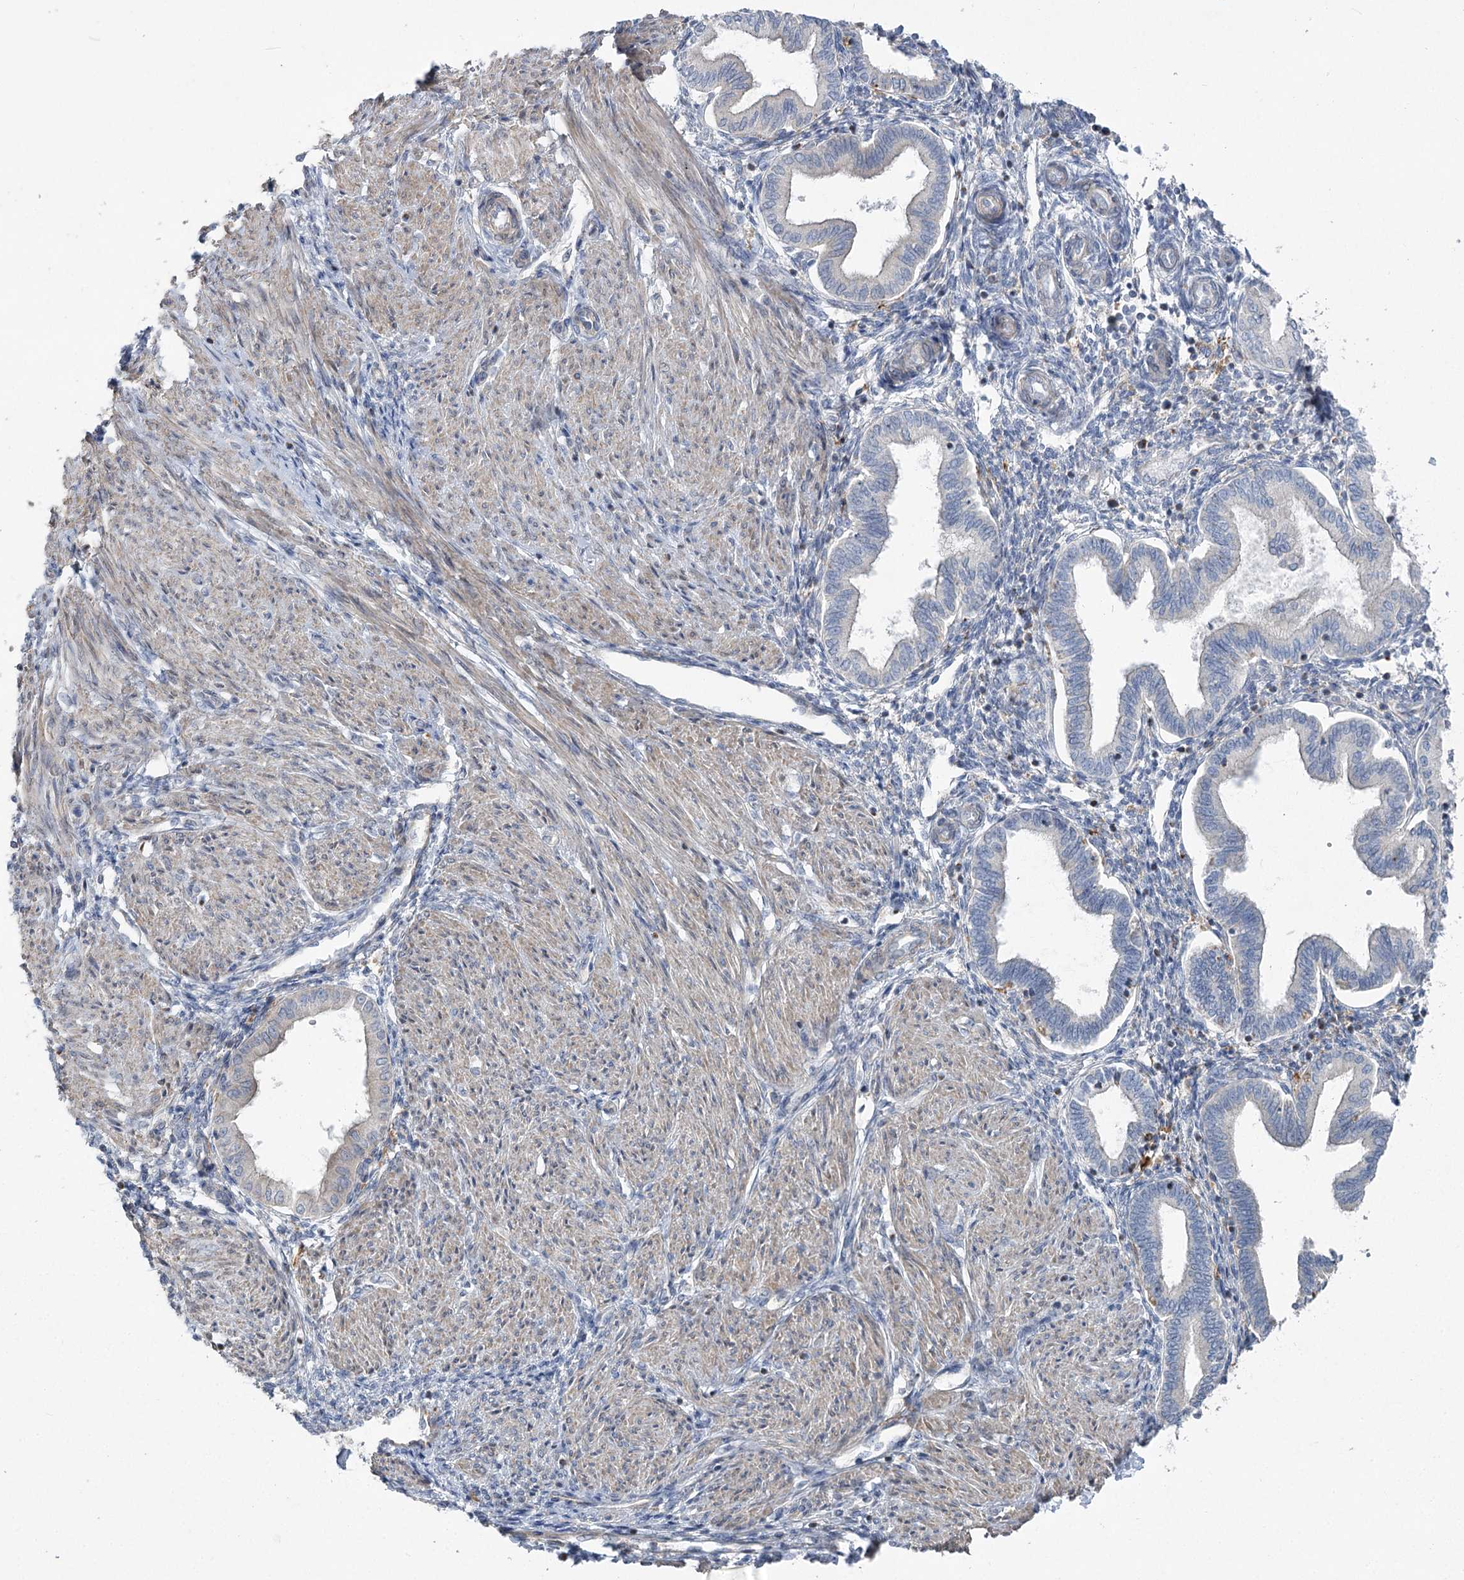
{"staining": {"intensity": "negative", "quantity": "none", "location": "none"}, "tissue": "endometrium", "cell_type": "Cells in endometrial stroma", "image_type": "normal", "snomed": [{"axis": "morphology", "description": "Normal tissue, NOS"}, {"axis": "topography", "description": "Endometrium"}], "caption": "High power microscopy photomicrograph of an immunohistochemistry histopathology image of benign endometrium, revealing no significant expression in cells in endometrial stroma.", "gene": "SCN11A", "patient": {"sex": "female", "age": 53}}